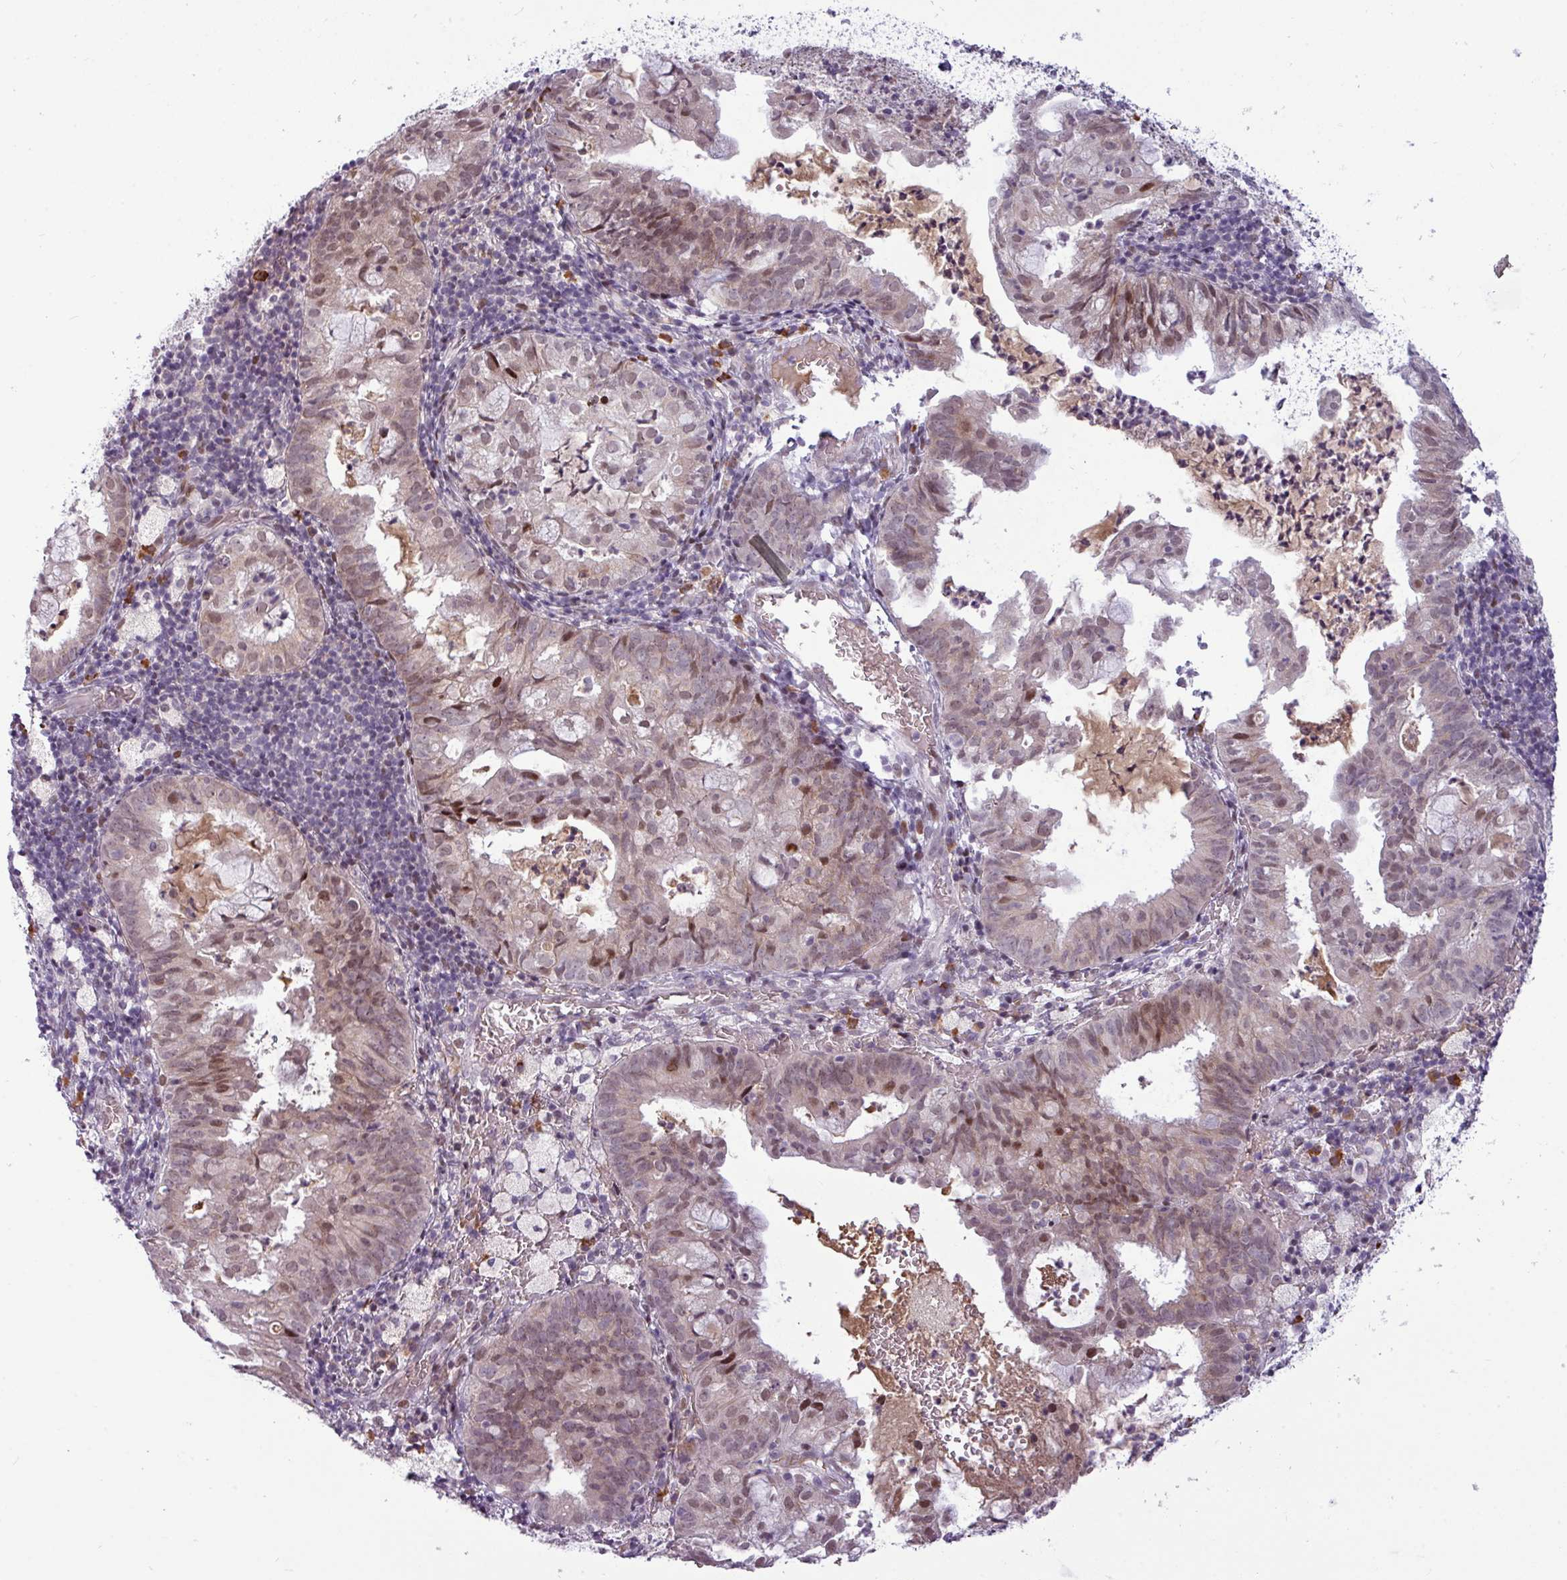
{"staining": {"intensity": "moderate", "quantity": "<25%", "location": "nuclear"}, "tissue": "endometrial cancer", "cell_type": "Tumor cells", "image_type": "cancer", "snomed": [{"axis": "morphology", "description": "Adenocarcinoma, NOS"}, {"axis": "topography", "description": "Endometrium"}], "caption": "Protein staining displays moderate nuclear positivity in about <25% of tumor cells in adenocarcinoma (endometrial).", "gene": "SLC66A2", "patient": {"sex": "female", "age": 80}}